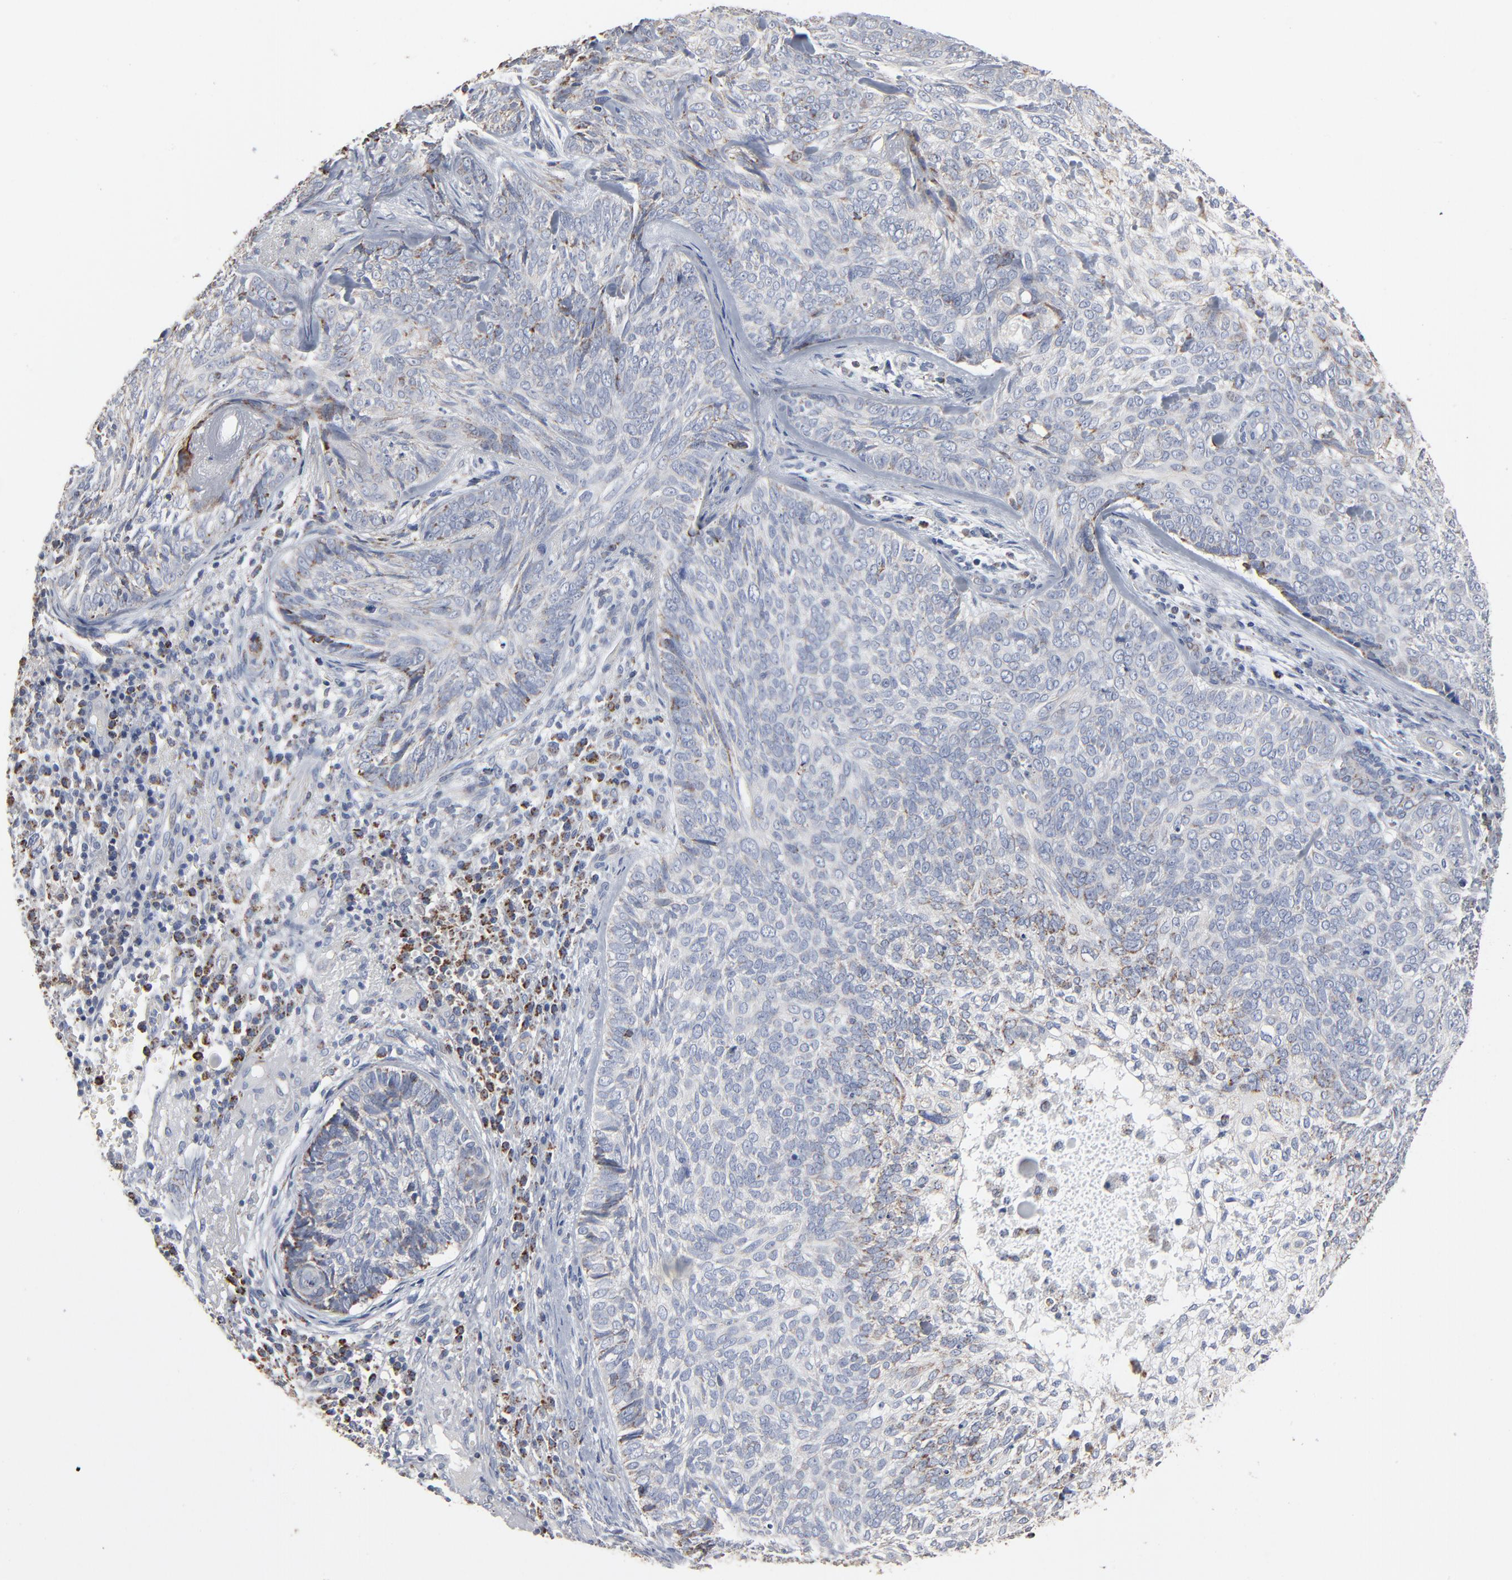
{"staining": {"intensity": "weak", "quantity": "<25%", "location": "cytoplasmic/membranous"}, "tissue": "skin cancer", "cell_type": "Tumor cells", "image_type": "cancer", "snomed": [{"axis": "morphology", "description": "Basal cell carcinoma"}, {"axis": "topography", "description": "Skin"}], "caption": "Tumor cells show no significant positivity in basal cell carcinoma (skin).", "gene": "UQCRC1", "patient": {"sex": "male", "age": 72}}